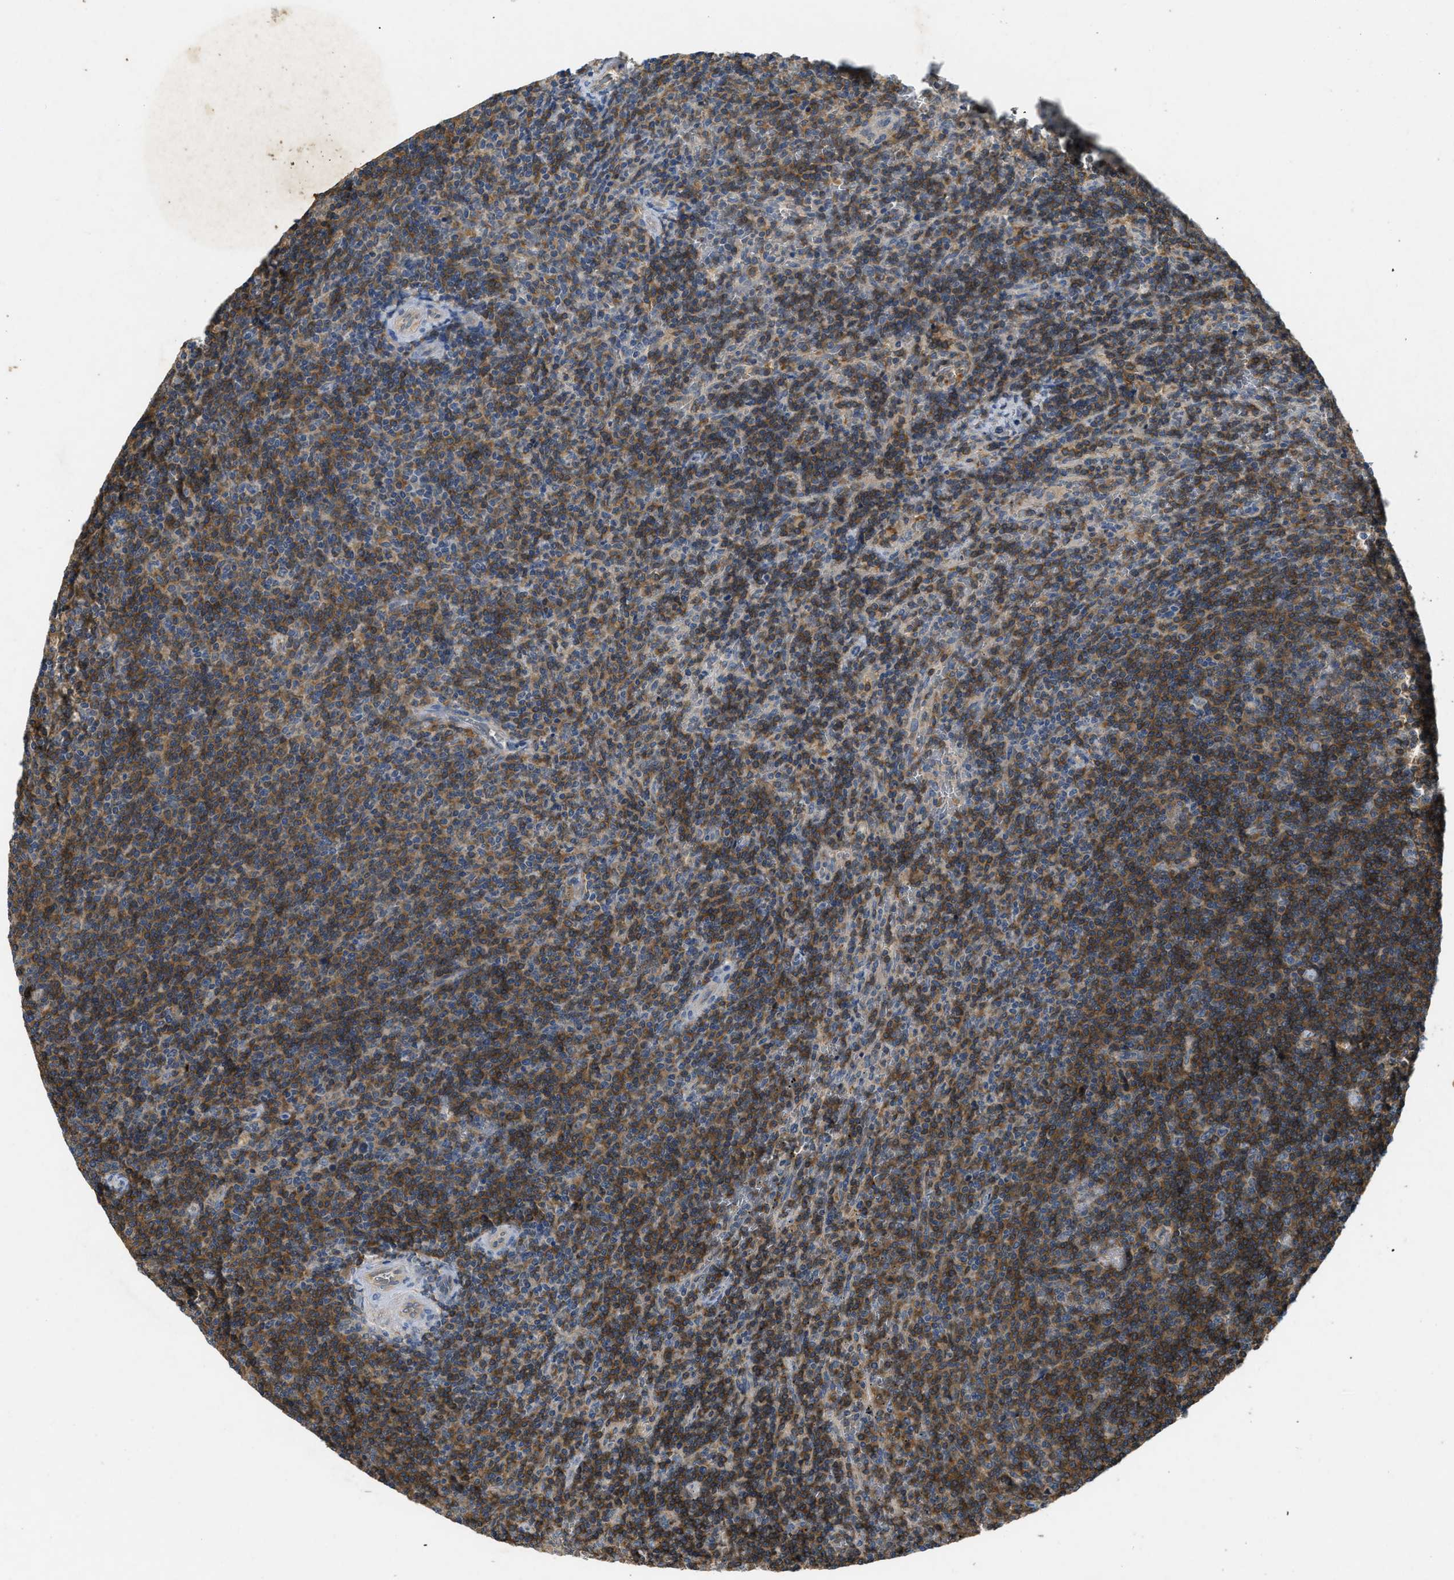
{"staining": {"intensity": "moderate", "quantity": ">75%", "location": "cytoplasmic/membranous"}, "tissue": "lymphoma", "cell_type": "Tumor cells", "image_type": "cancer", "snomed": [{"axis": "morphology", "description": "Malignant lymphoma, non-Hodgkin's type, Low grade"}, {"axis": "topography", "description": "Spleen"}], "caption": "Low-grade malignant lymphoma, non-Hodgkin's type tissue displays moderate cytoplasmic/membranous expression in approximately >75% of tumor cells", "gene": "PPP3CA", "patient": {"sex": "female", "age": 50}}